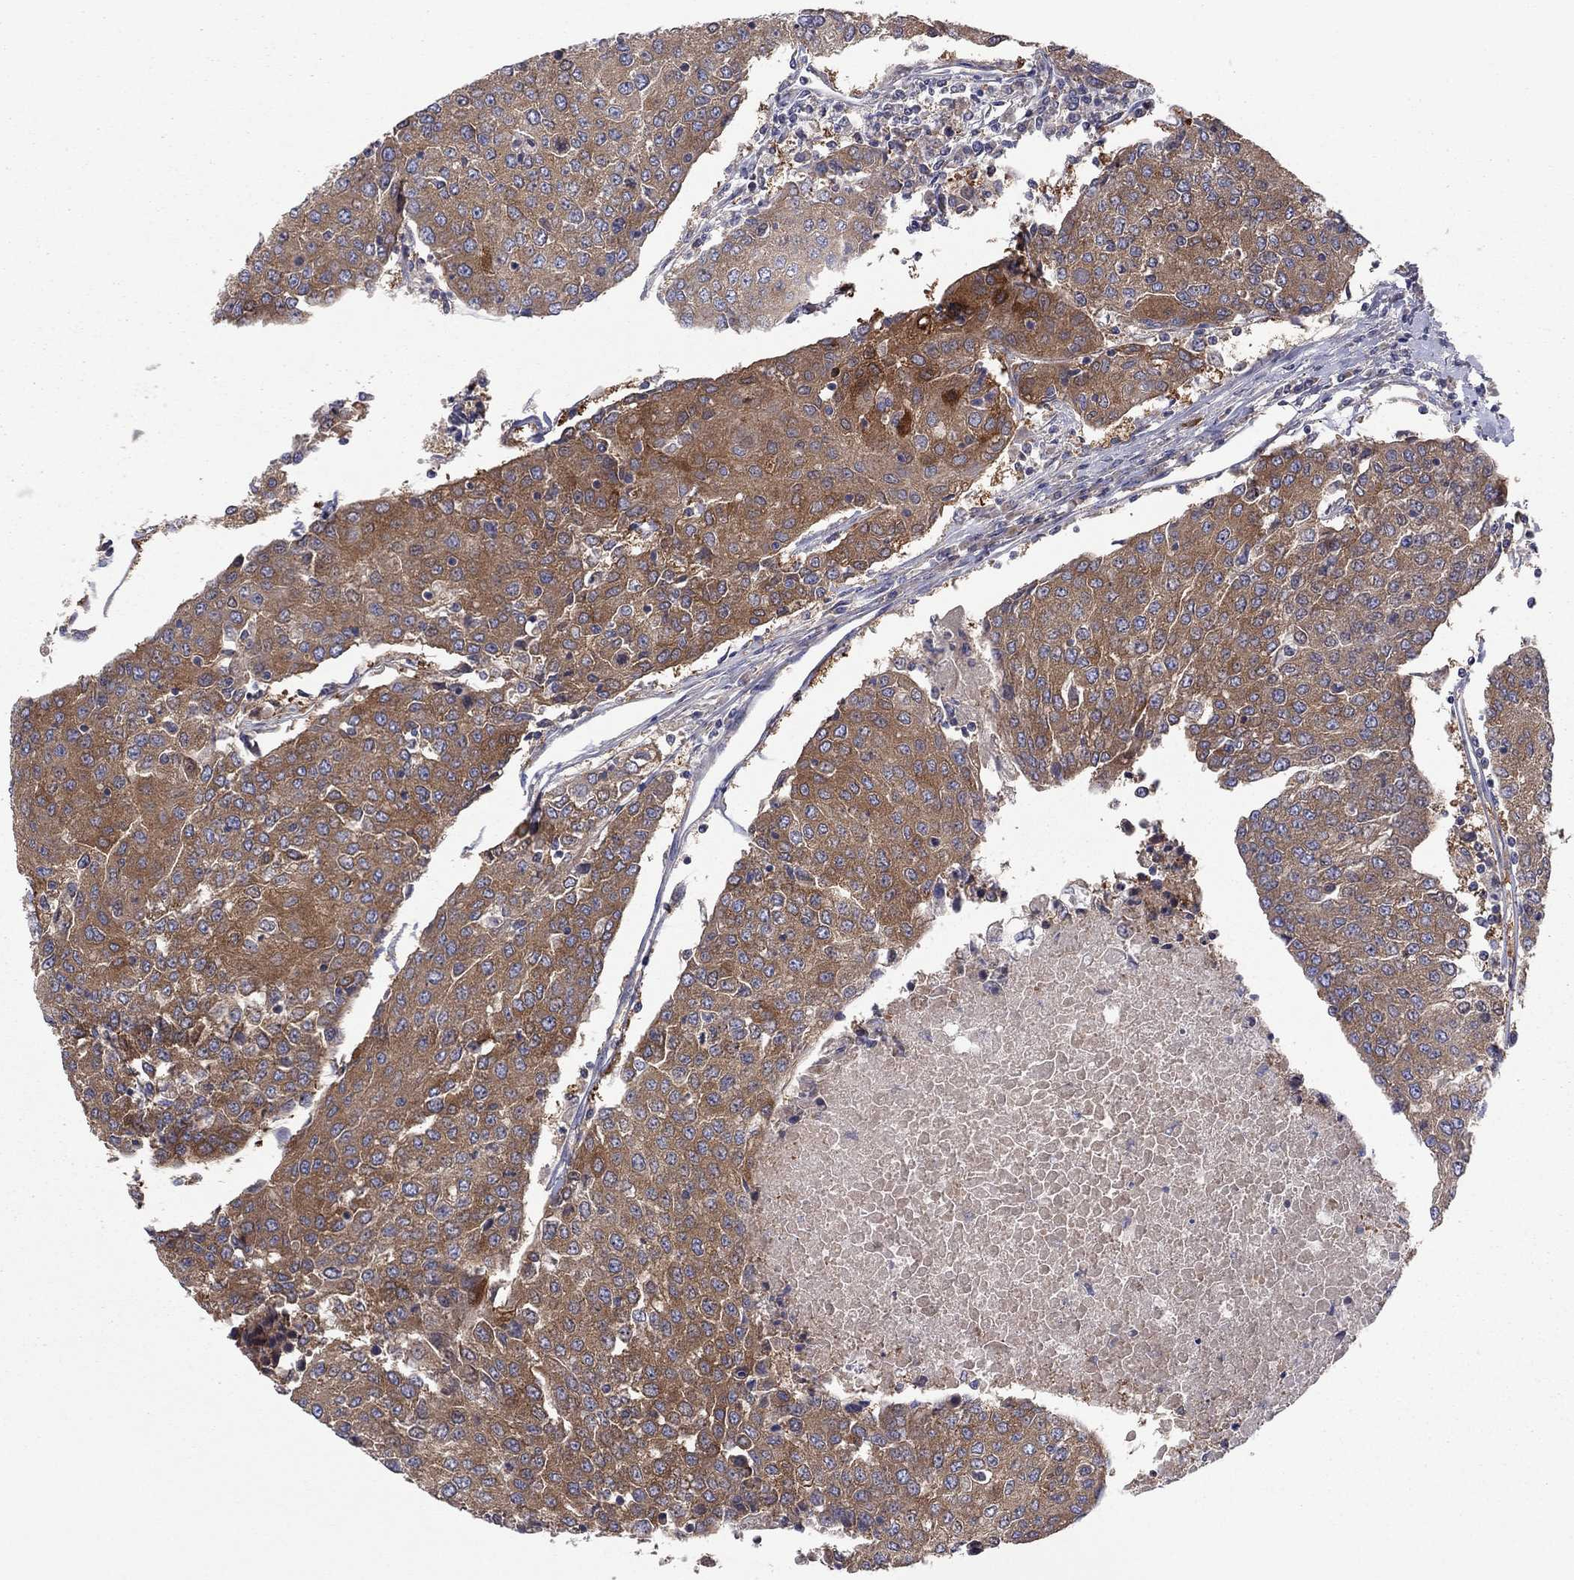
{"staining": {"intensity": "moderate", "quantity": ">75%", "location": "cytoplasmic/membranous"}, "tissue": "urothelial cancer", "cell_type": "Tumor cells", "image_type": "cancer", "snomed": [{"axis": "morphology", "description": "Urothelial carcinoma, High grade"}, {"axis": "topography", "description": "Urinary bladder"}], "caption": "Brown immunohistochemical staining in urothelial cancer exhibits moderate cytoplasmic/membranous positivity in about >75% of tumor cells. (Stains: DAB in brown, nuclei in blue, Microscopy: brightfield microscopy at high magnification).", "gene": "RNF123", "patient": {"sex": "female", "age": 85}}